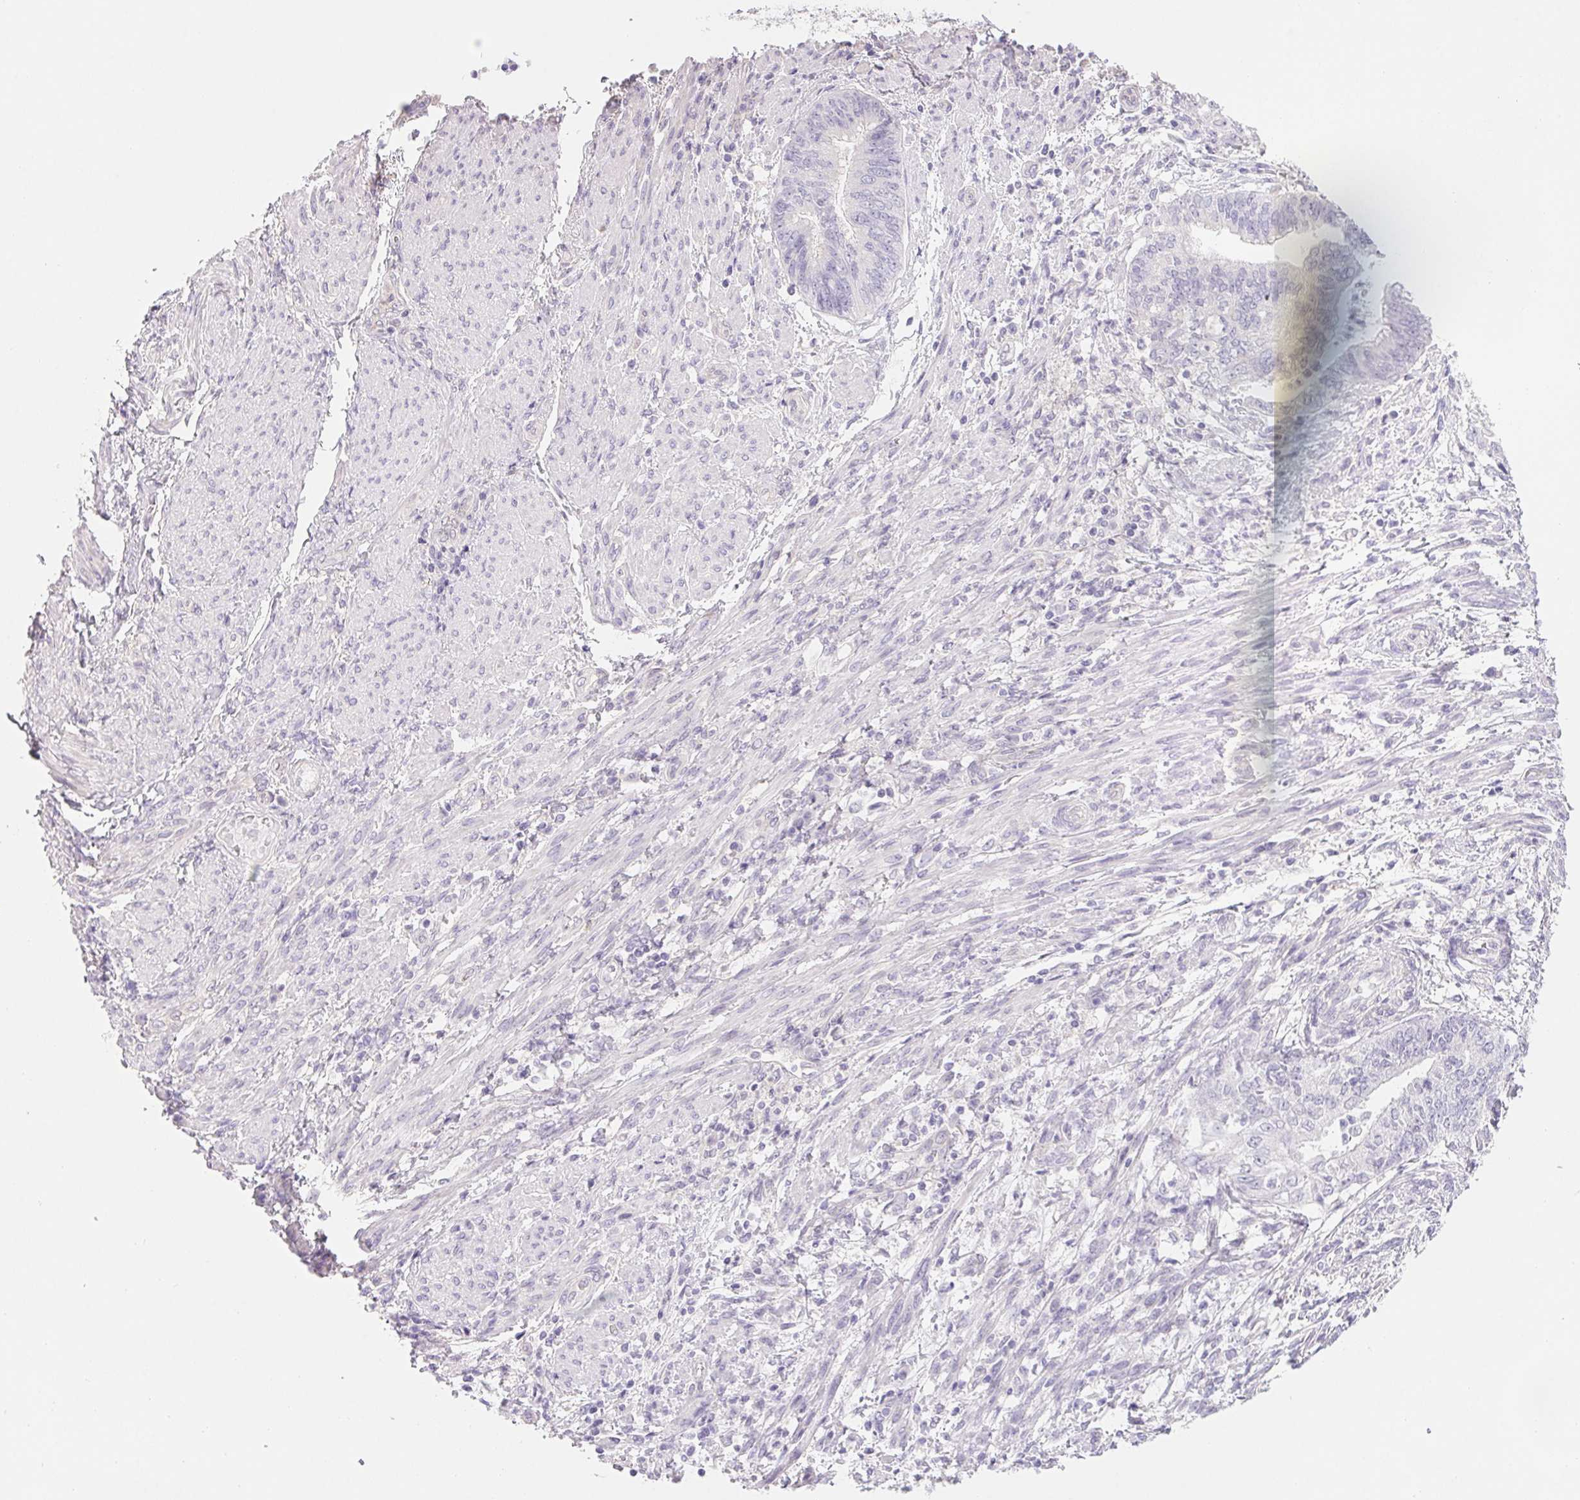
{"staining": {"intensity": "negative", "quantity": "none", "location": "none"}, "tissue": "endometrial cancer", "cell_type": "Tumor cells", "image_type": "cancer", "snomed": [{"axis": "morphology", "description": "Adenocarcinoma, NOS"}, {"axis": "topography", "description": "Endometrium"}], "caption": "Tumor cells show no significant protein staining in endometrial adenocarcinoma.", "gene": "CTNND2", "patient": {"sex": "female", "age": 65}}